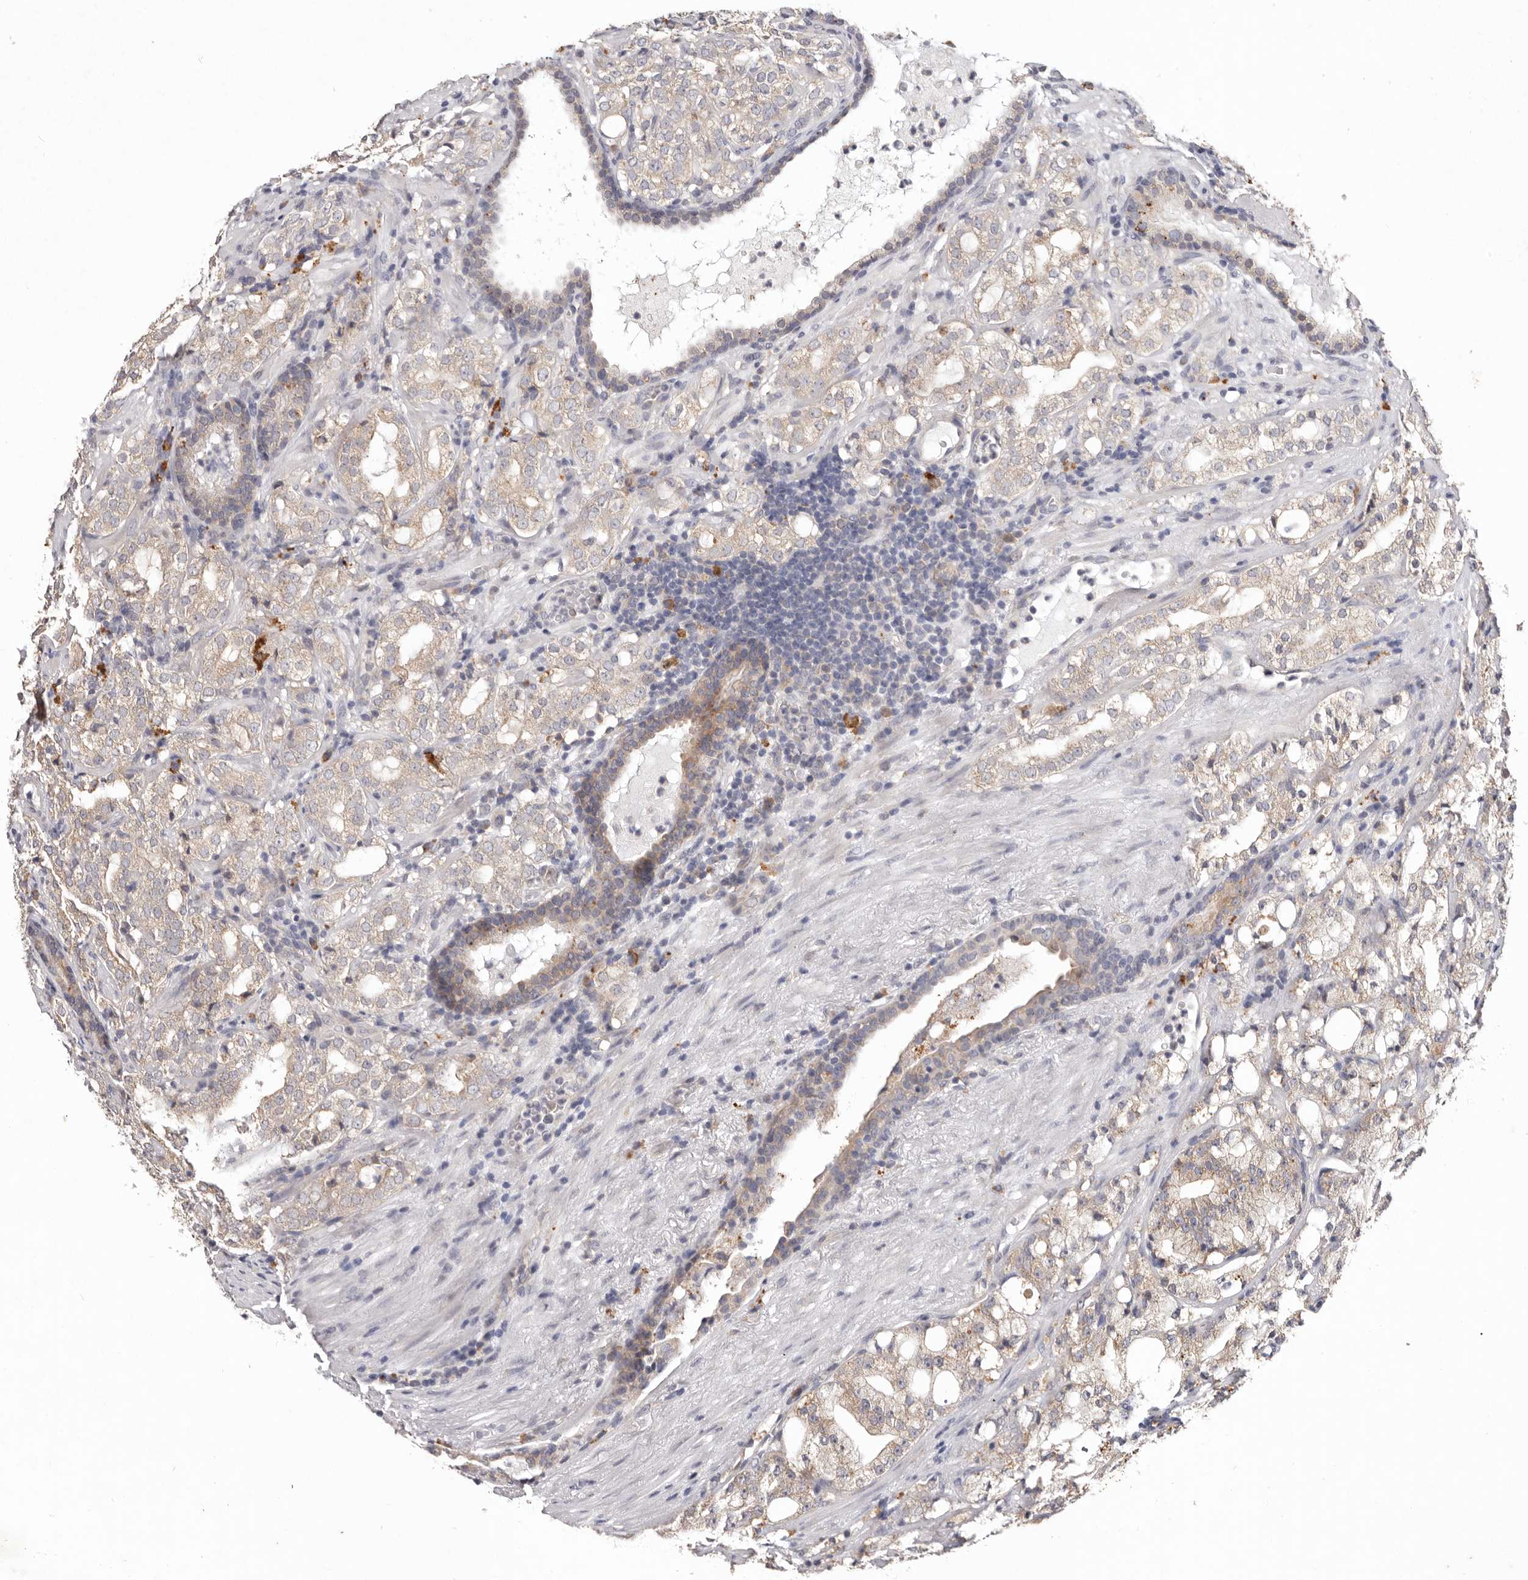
{"staining": {"intensity": "weak", "quantity": "25%-75%", "location": "cytoplasmic/membranous"}, "tissue": "prostate cancer", "cell_type": "Tumor cells", "image_type": "cancer", "snomed": [{"axis": "morphology", "description": "Adenocarcinoma, High grade"}, {"axis": "topography", "description": "Prostate"}], "caption": "An IHC micrograph of tumor tissue is shown. Protein staining in brown labels weak cytoplasmic/membranous positivity in high-grade adenocarcinoma (prostate) within tumor cells.", "gene": "WDR77", "patient": {"sex": "male", "age": 64}}